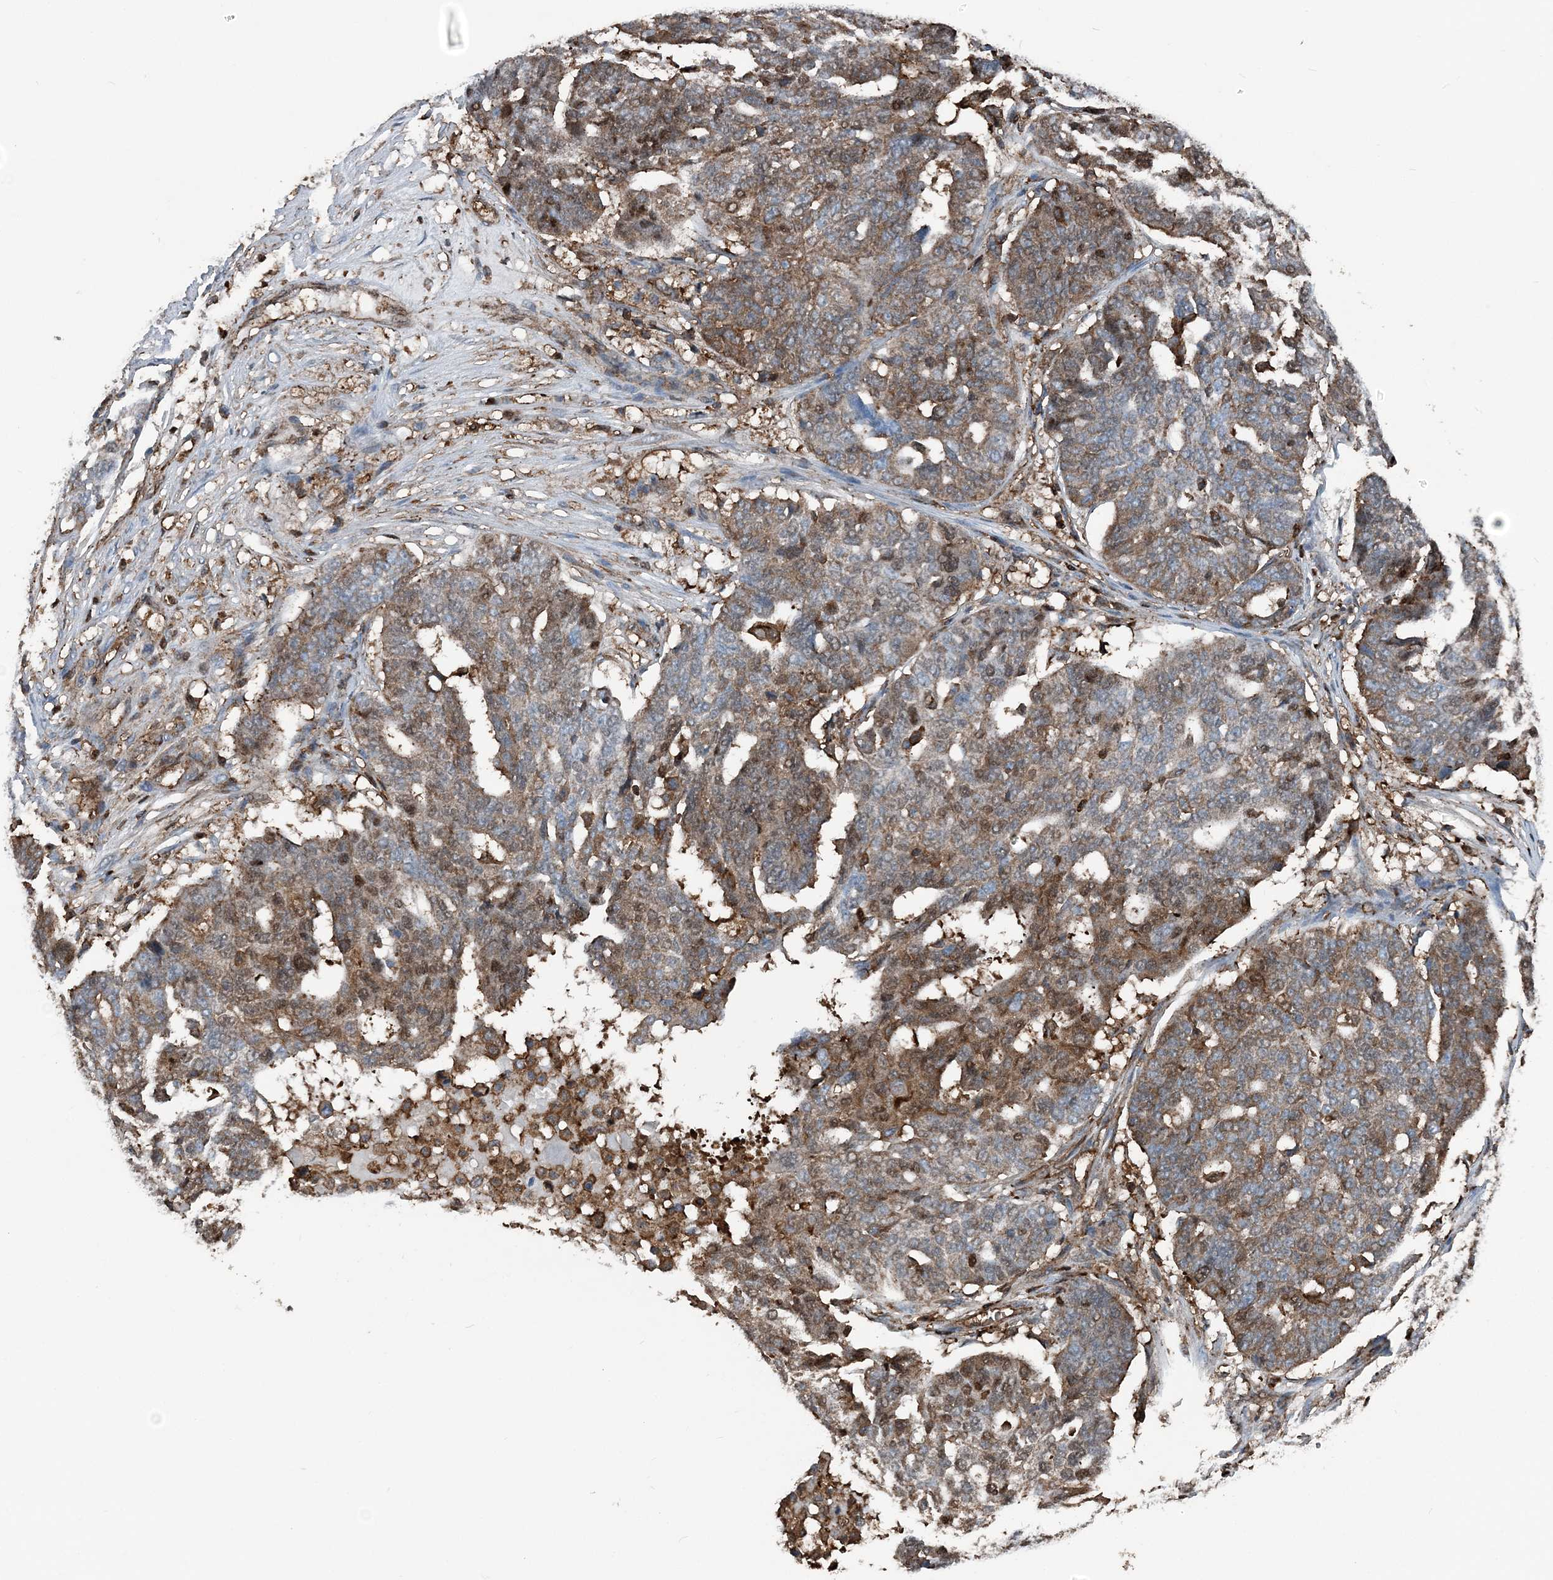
{"staining": {"intensity": "moderate", "quantity": ">75%", "location": "cytoplasmic/membranous"}, "tissue": "ovarian cancer", "cell_type": "Tumor cells", "image_type": "cancer", "snomed": [{"axis": "morphology", "description": "Cystadenocarcinoma, serous, NOS"}, {"axis": "topography", "description": "Ovary"}], "caption": "About >75% of tumor cells in ovarian cancer exhibit moderate cytoplasmic/membranous protein positivity as visualized by brown immunohistochemical staining.", "gene": "CFL1", "patient": {"sex": "female", "age": 59}}